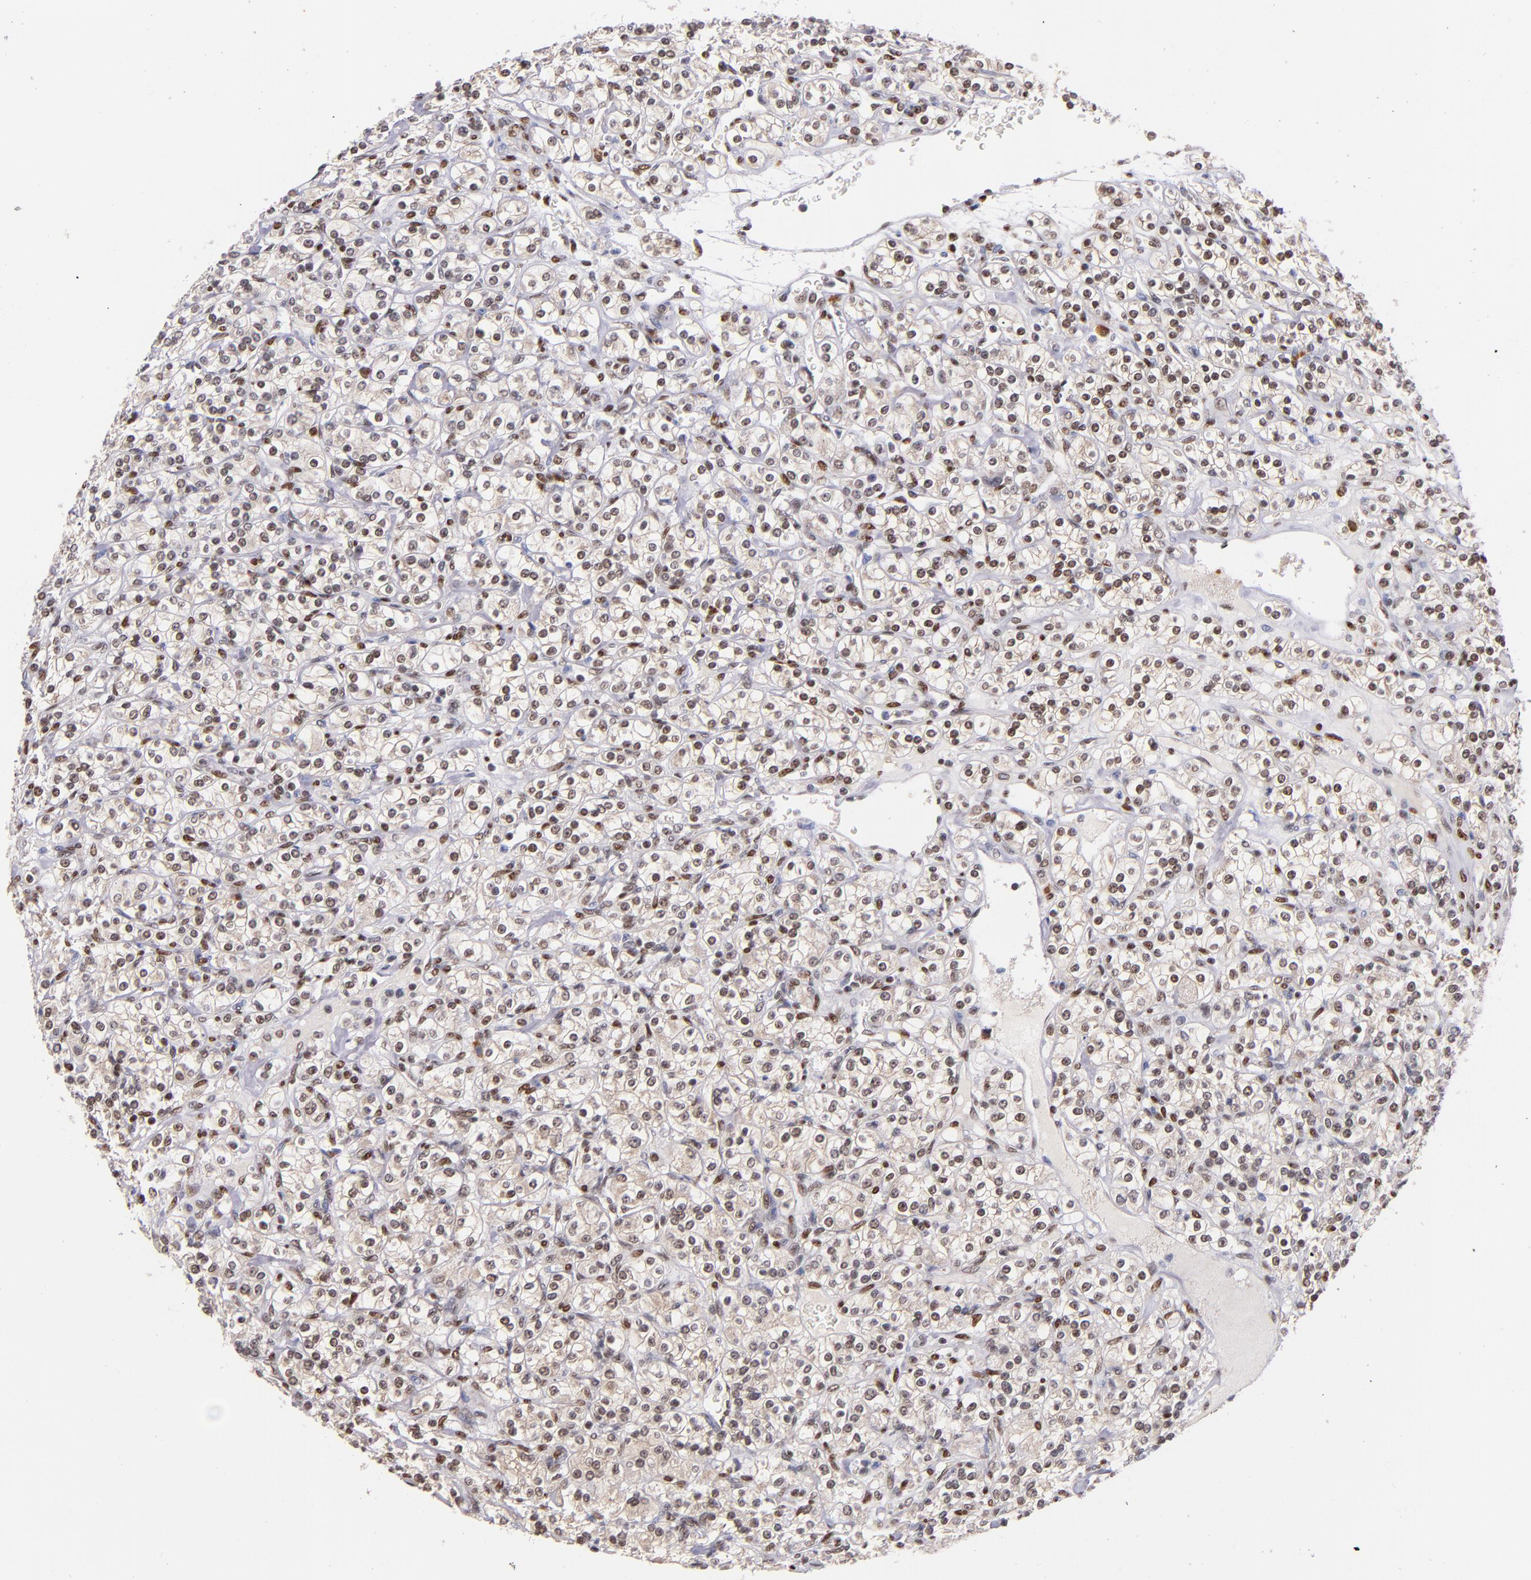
{"staining": {"intensity": "moderate", "quantity": "25%-75%", "location": "nuclear"}, "tissue": "renal cancer", "cell_type": "Tumor cells", "image_type": "cancer", "snomed": [{"axis": "morphology", "description": "Adenocarcinoma, NOS"}, {"axis": "topography", "description": "Kidney"}], "caption": "This is a micrograph of immunohistochemistry staining of adenocarcinoma (renal), which shows moderate expression in the nuclear of tumor cells.", "gene": "SRF", "patient": {"sex": "male", "age": 77}}